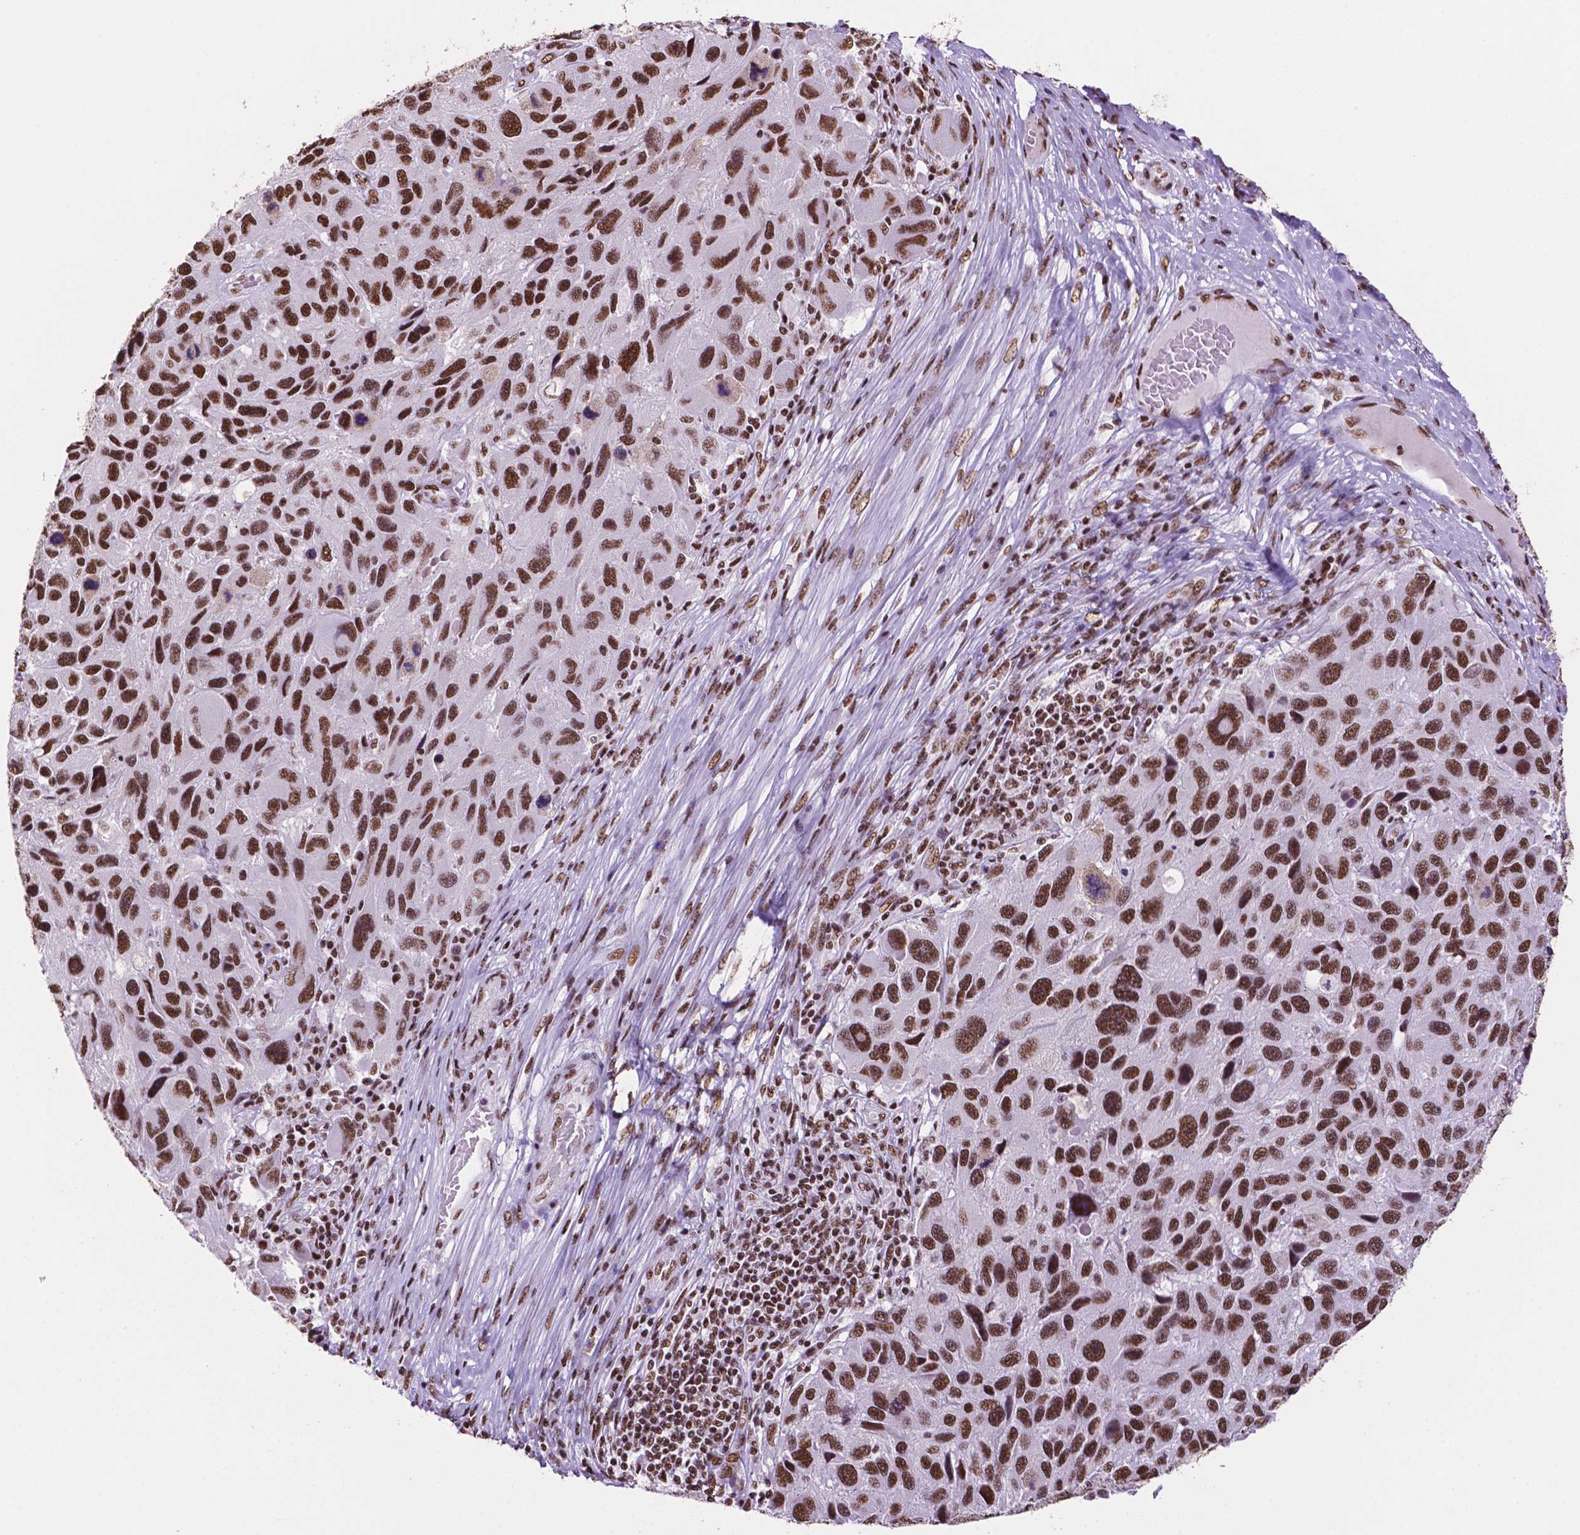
{"staining": {"intensity": "strong", "quantity": ">75%", "location": "nuclear"}, "tissue": "melanoma", "cell_type": "Tumor cells", "image_type": "cancer", "snomed": [{"axis": "morphology", "description": "Malignant melanoma, NOS"}, {"axis": "topography", "description": "Skin"}], "caption": "IHC (DAB (3,3'-diaminobenzidine)) staining of human melanoma demonstrates strong nuclear protein expression in approximately >75% of tumor cells.", "gene": "CCAR2", "patient": {"sex": "male", "age": 53}}